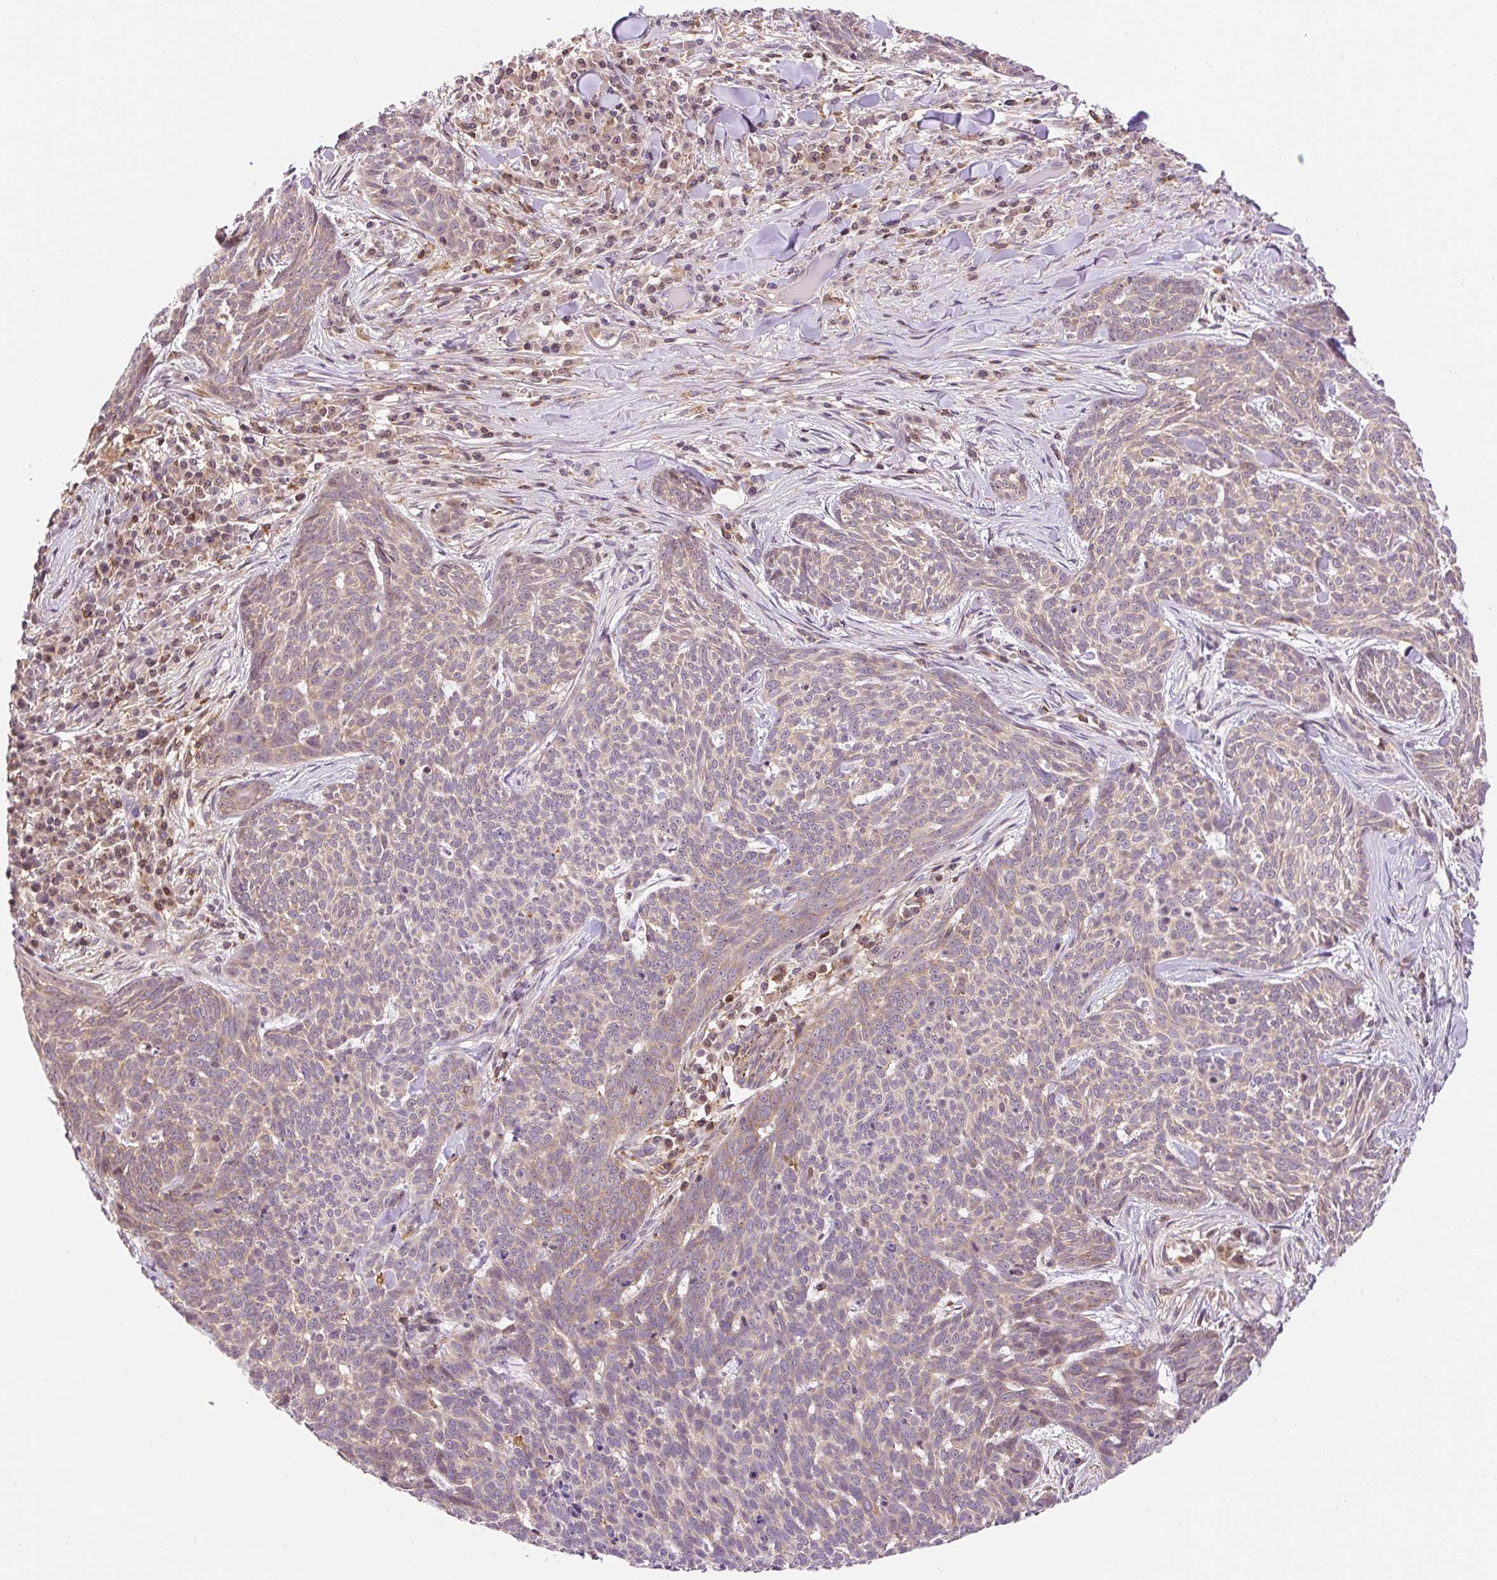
{"staining": {"intensity": "weak", "quantity": ">75%", "location": "cytoplasmic/membranous"}, "tissue": "skin cancer", "cell_type": "Tumor cells", "image_type": "cancer", "snomed": [{"axis": "morphology", "description": "Basal cell carcinoma"}, {"axis": "topography", "description": "Skin"}], "caption": "DAB (3,3'-diaminobenzidine) immunohistochemical staining of human skin cancer (basal cell carcinoma) demonstrates weak cytoplasmic/membranous protein expression in about >75% of tumor cells. (DAB (3,3'-diaminobenzidine) IHC with brightfield microscopy, high magnification).", "gene": "CARD11", "patient": {"sex": "female", "age": 93}}